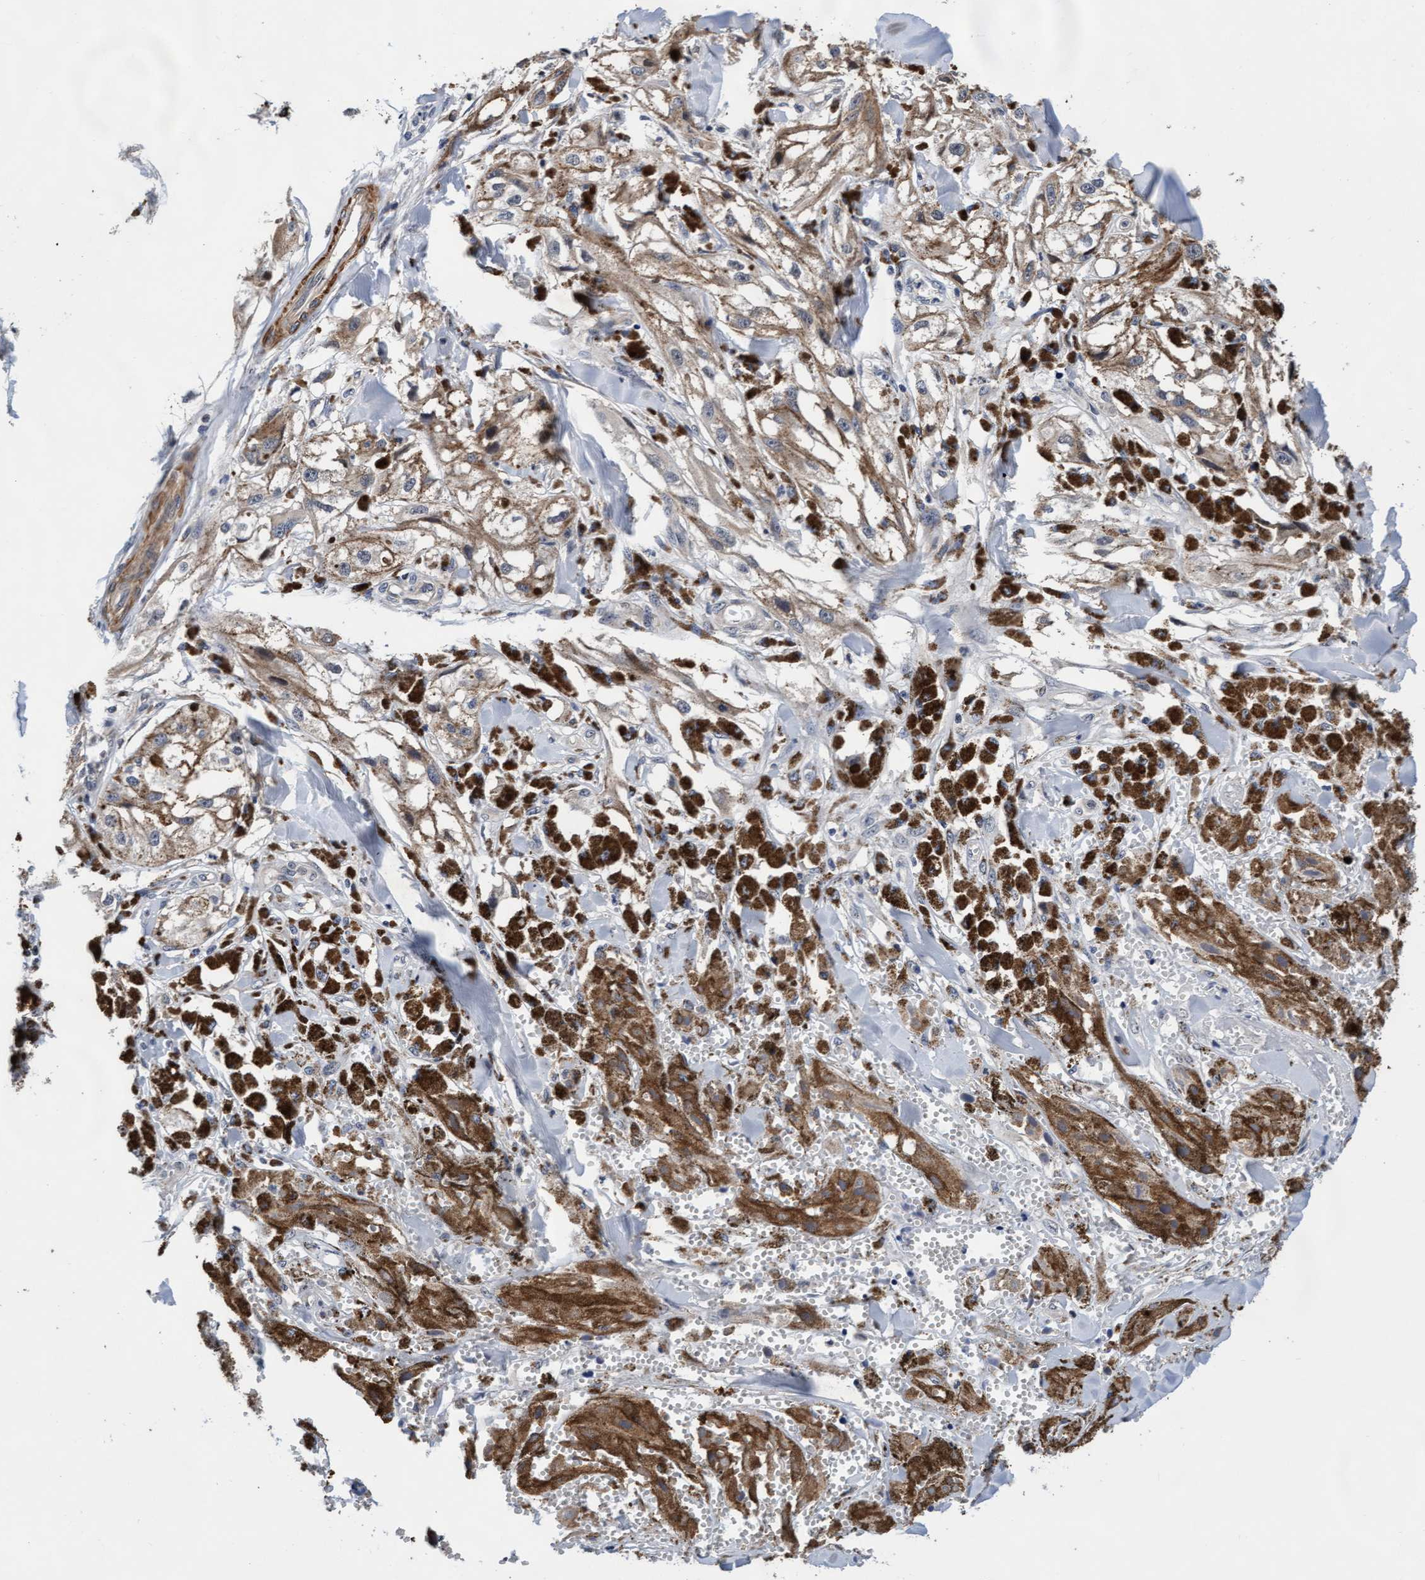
{"staining": {"intensity": "moderate", "quantity": ">75%", "location": "cytoplasmic/membranous"}, "tissue": "melanoma", "cell_type": "Tumor cells", "image_type": "cancer", "snomed": [{"axis": "morphology", "description": "Malignant melanoma, NOS"}, {"axis": "topography", "description": "Skin"}], "caption": "Immunohistochemical staining of human malignant melanoma displays medium levels of moderate cytoplasmic/membranous protein staining in approximately >75% of tumor cells.", "gene": "EFCAB13", "patient": {"sex": "male", "age": 88}}